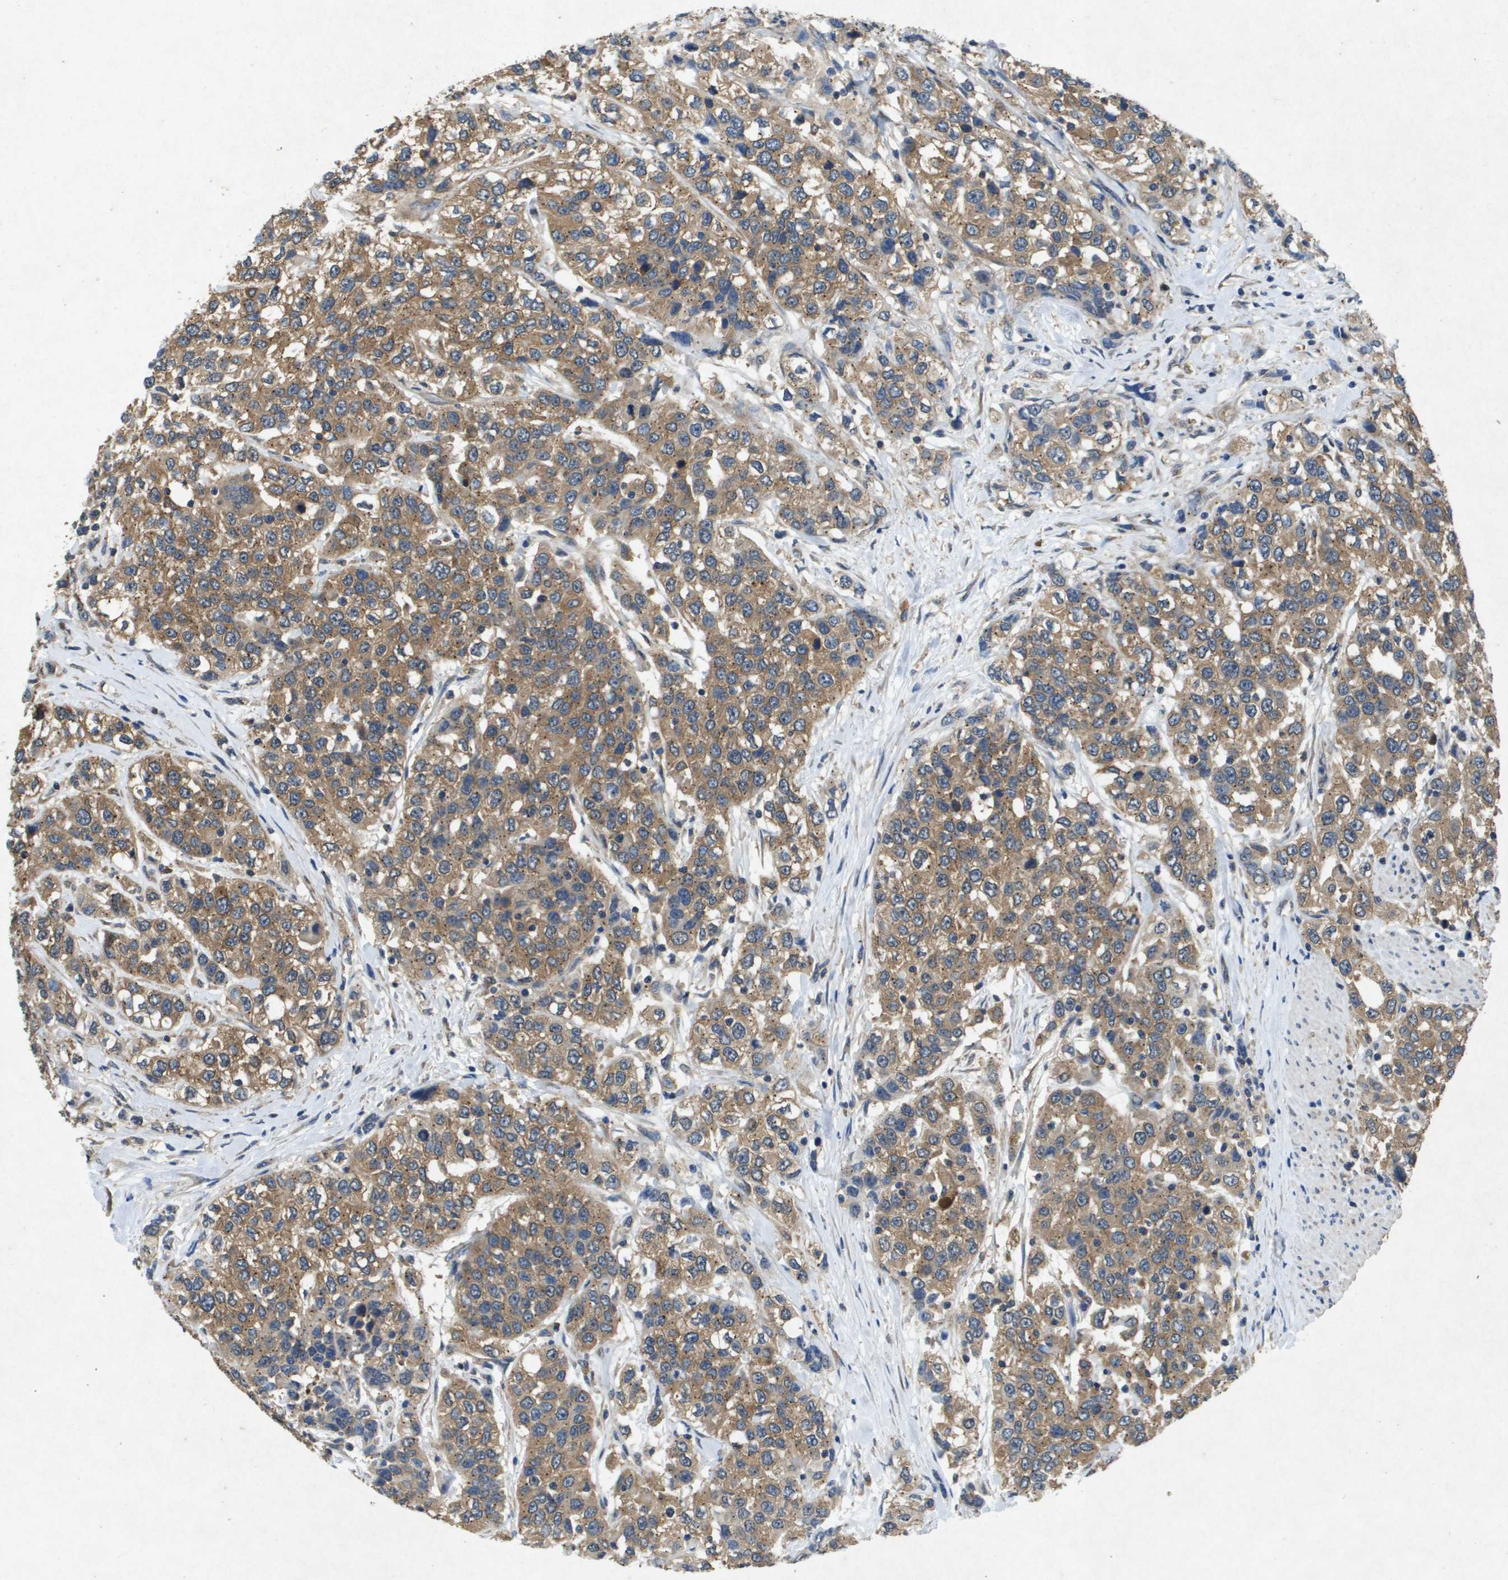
{"staining": {"intensity": "moderate", "quantity": ">75%", "location": "cytoplasmic/membranous"}, "tissue": "urothelial cancer", "cell_type": "Tumor cells", "image_type": "cancer", "snomed": [{"axis": "morphology", "description": "Urothelial carcinoma, High grade"}, {"axis": "topography", "description": "Urinary bladder"}], "caption": "IHC image of high-grade urothelial carcinoma stained for a protein (brown), which displays medium levels of moderate cytoplasmic/membranous staining in about >75% of tumor cells.", "gene": "PTPRT", "patient": {"sex": "female", "age": 80}}